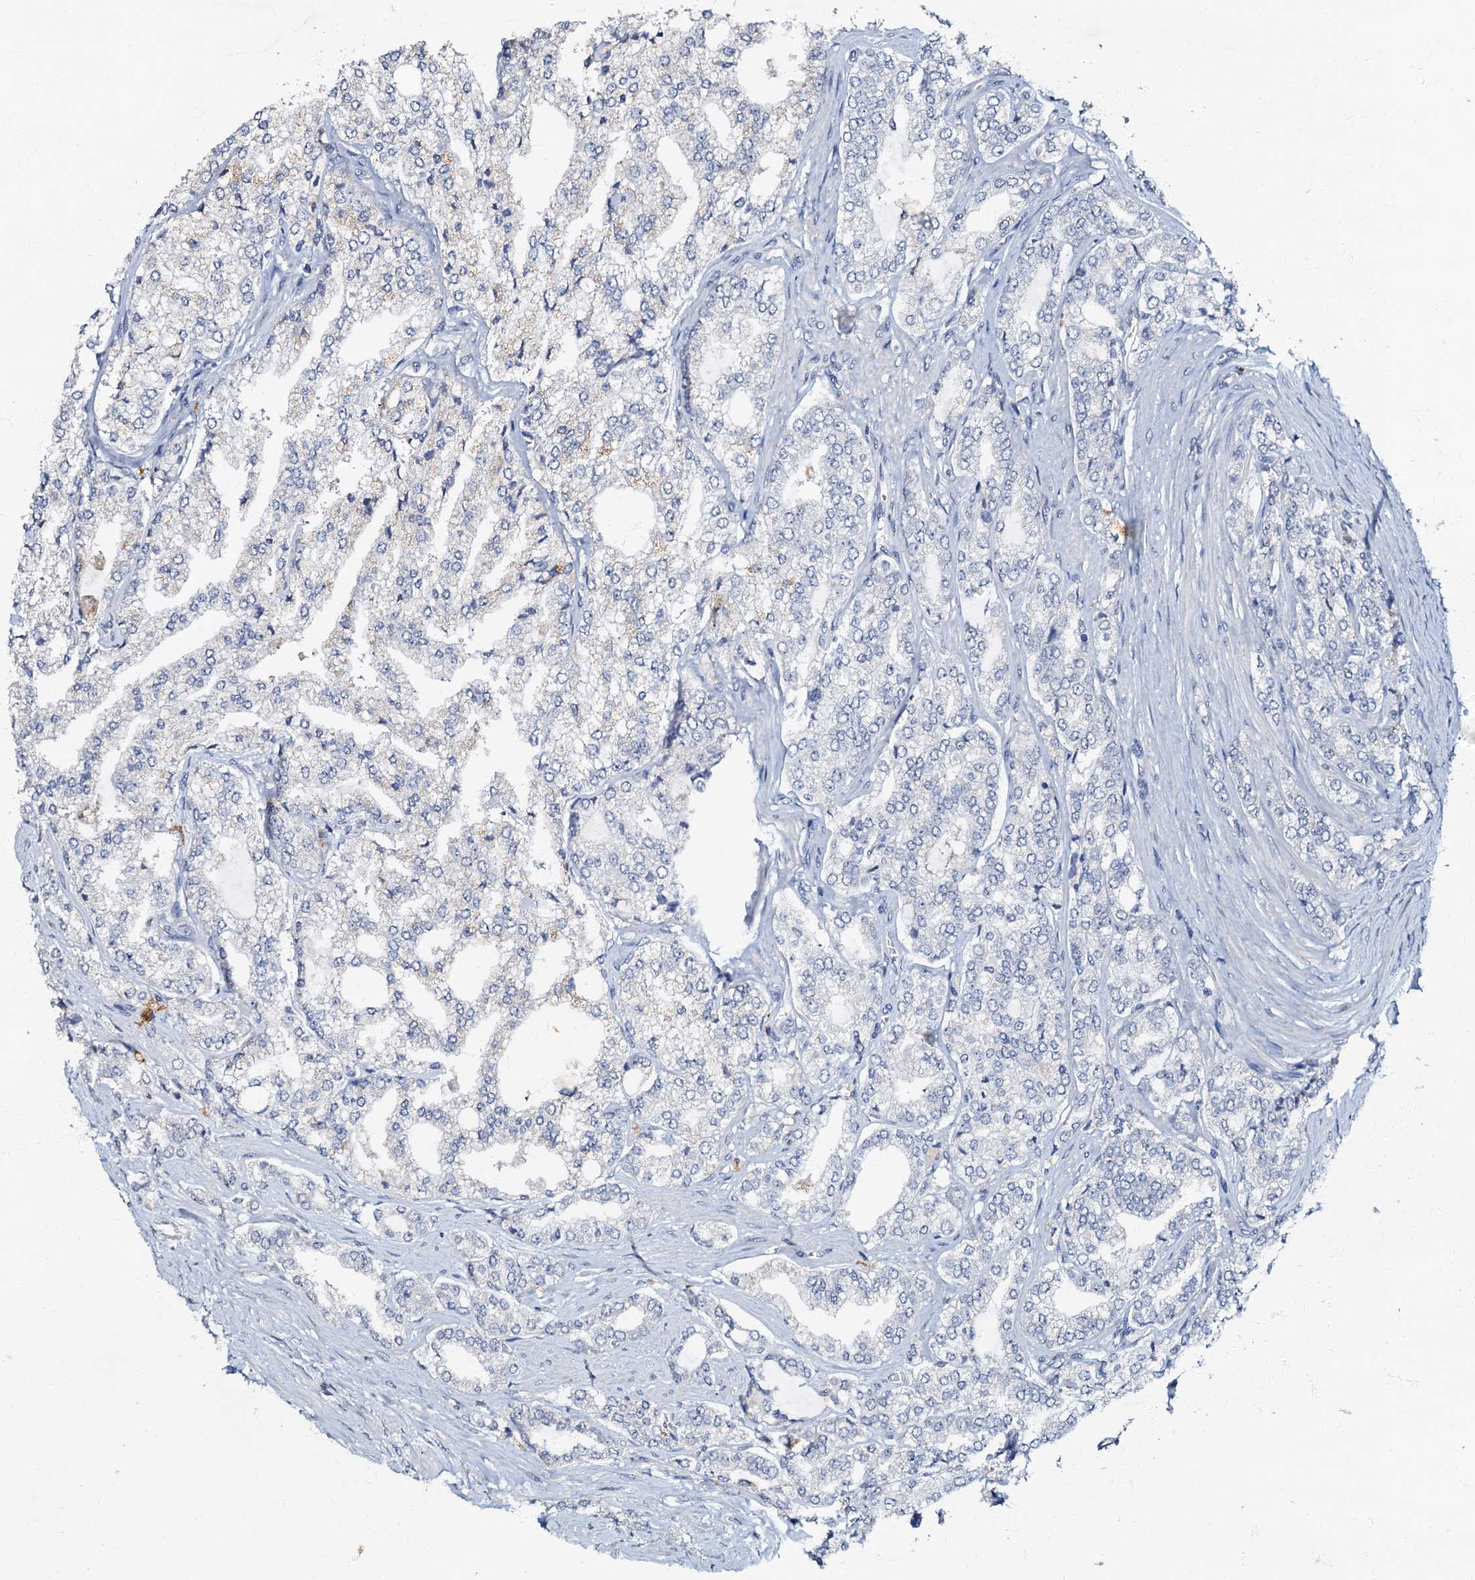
{"staining": {"intensity": "negative", "quantity": "none", "location": "none"}, "tissue": "prostate cancer", "cell_type": "Tumor cells", "image_type": "cancer", "snomed": [{"axis": "morphology", "description": "Adenocarcinoma, High grade"}, {"axis": "topography", "description": "Prostate"}], "caption": "Prostate high-grade adenocarcinoma was stained to show a protein in brown. There is no significant positivity in tumor cells. (DAB immunohistochemistry visualized using brightfield microscopy, high magnification).", "gene": "OLAH", "patient": {"sex": "male", "age": 64}}